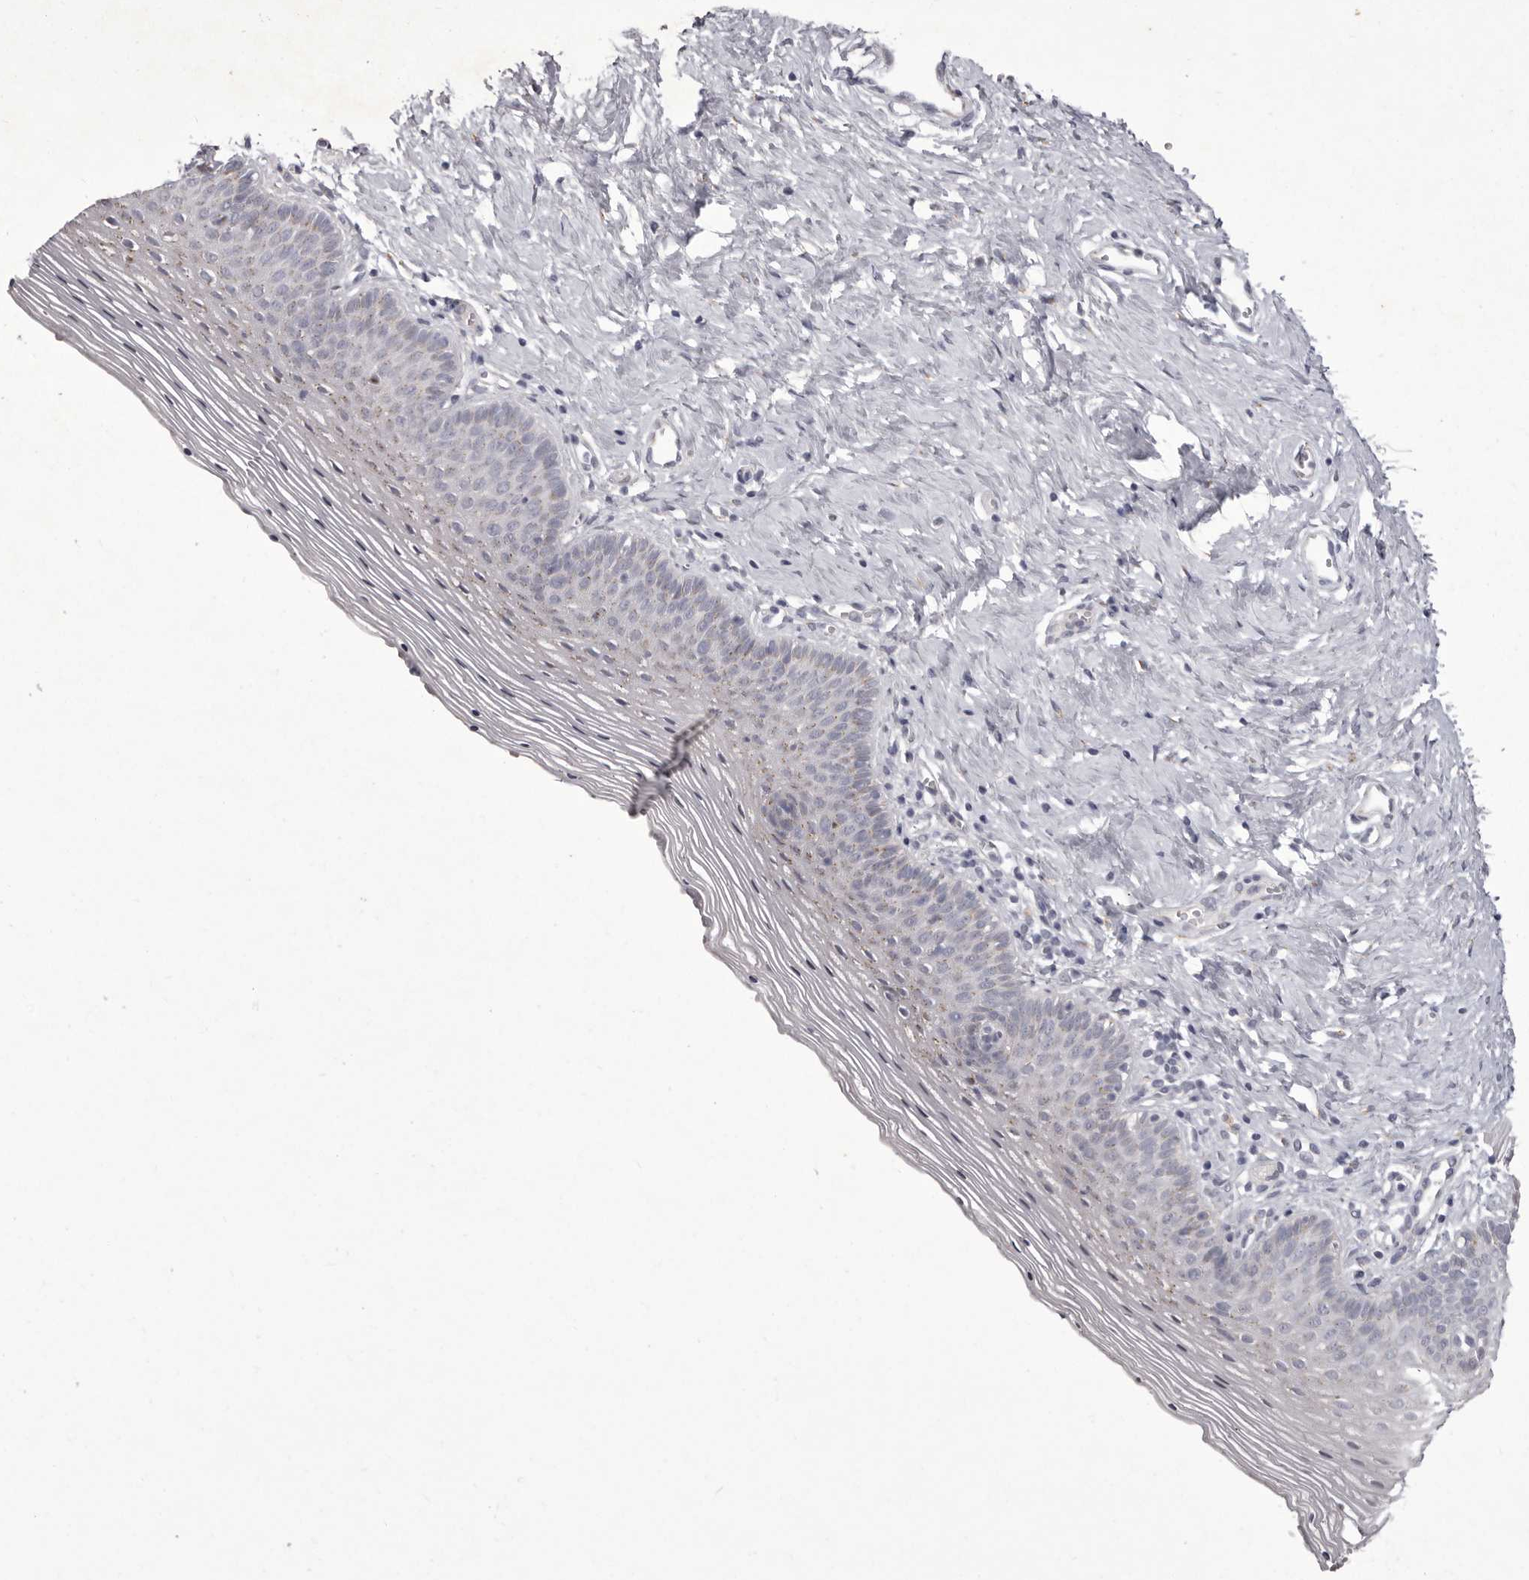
{"staining": {"intensity": "weak", "quantity": "<25%", "location": "cytoplasmic/membranous"}, "tissue": "vagina", "cell_type": "Squamous epithelial cells", "image_type": "normal", "snomed": [{"axis": "morphology", "description": "Normal tissue, NOS"}, {"axis": "topography", "description": "Vagina"}], "caption": "High power microscopy micrograph of an immunohistochemistry photomicrograph of benign vagina, revealing no significant staining in squamous epithelial cells.", "gene": "P2RX6", "patient": {"sex": "female", "age": 32}}